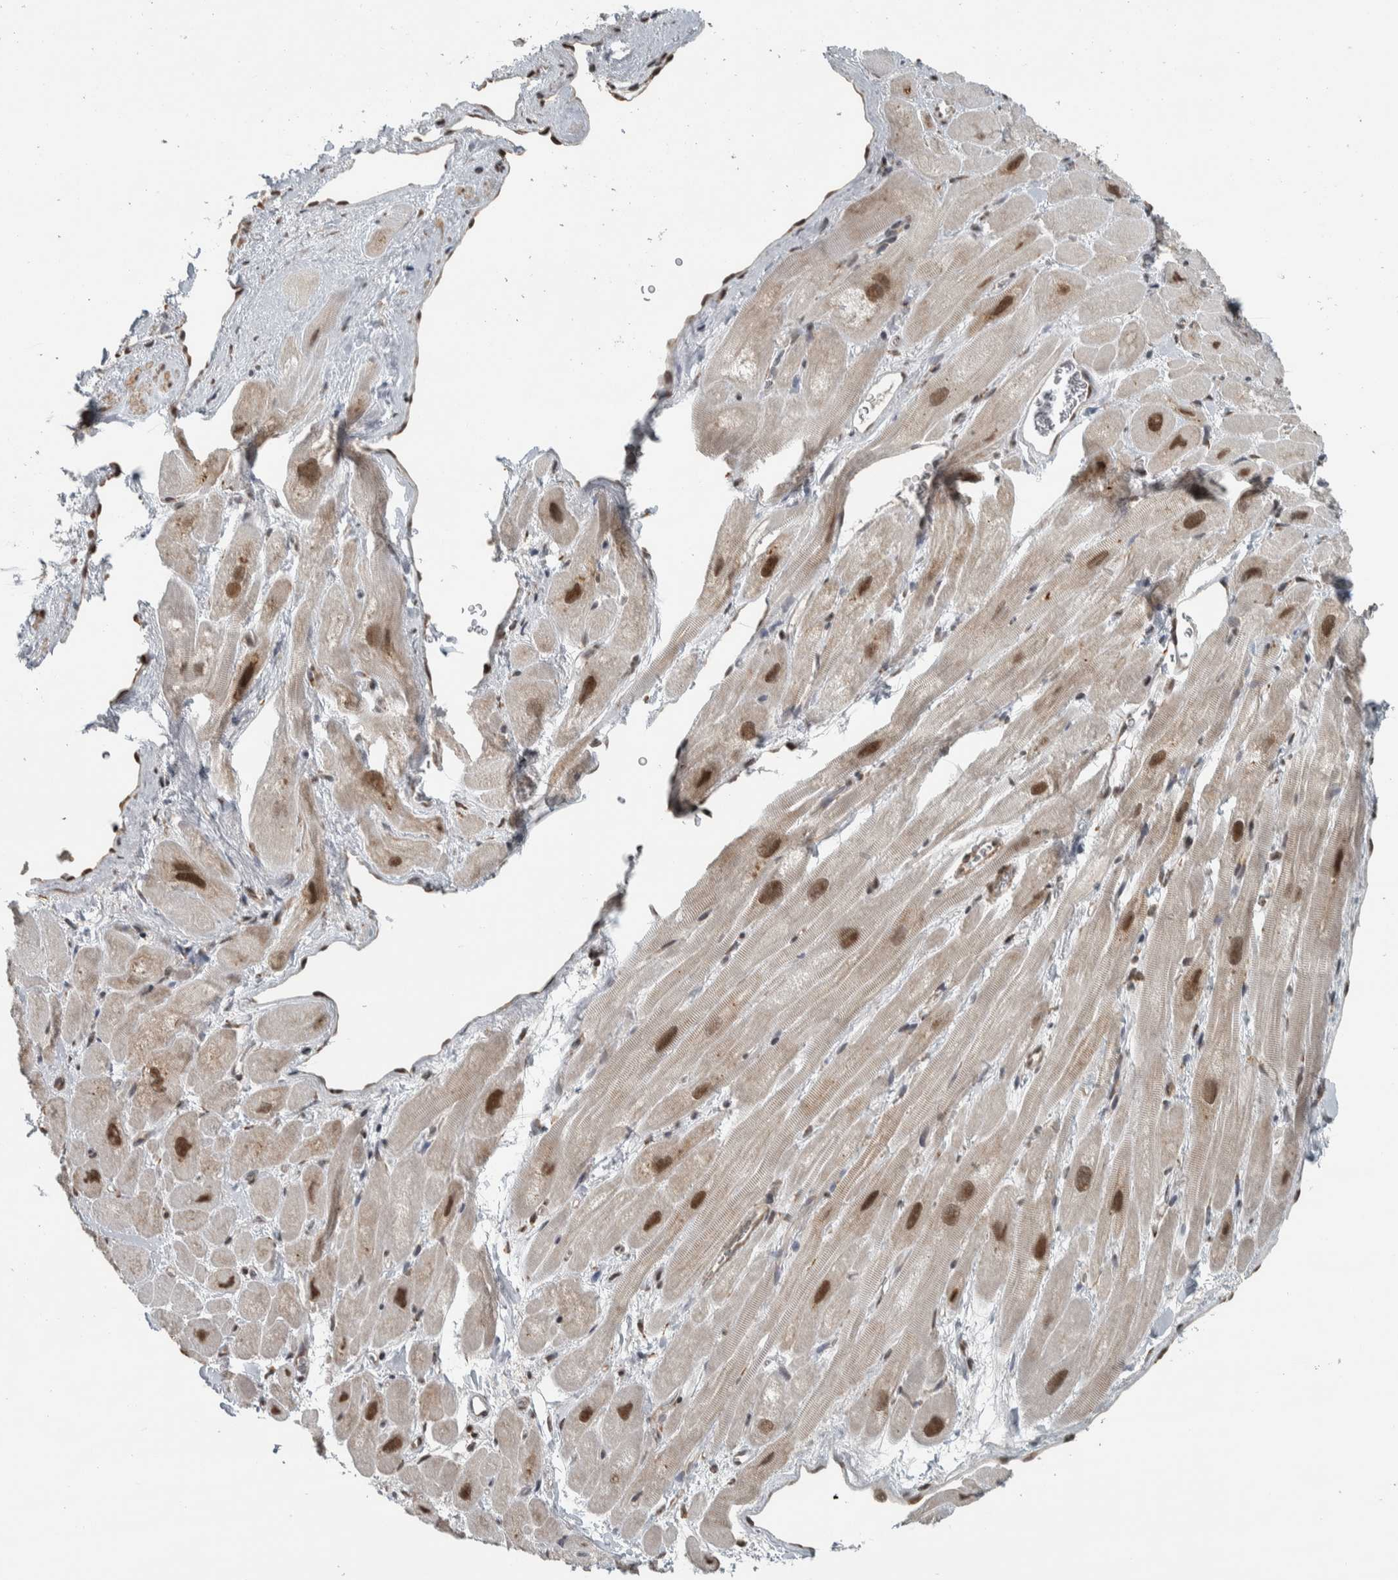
{"staining": {"intensity": "strong", "quantity": "25%-75%", "location": "nuclear"}, "tissue": "heart muscle", "cell_type": "Cardiomyocytes", "image_type": "normal", "snomed": [{"axis": "morphology", "description": "Normal tissue, NOS"}, {"axis": "topography", "description": "Heart"}], "caption": "Immunohistochemistry (IHC) staining of unremarkable heart muscle, which demonstrates high levels of strong nuclear staining in approximately 25%-75% of cardiomyocytes indicating strong nuclear protein expression. The staining was performed using DAB (brown) for protein detection and nuclei were counterstained in hematoxylin (blue).", "gene": "DDX42", "patient": {"sex": "male", "age": 49}}